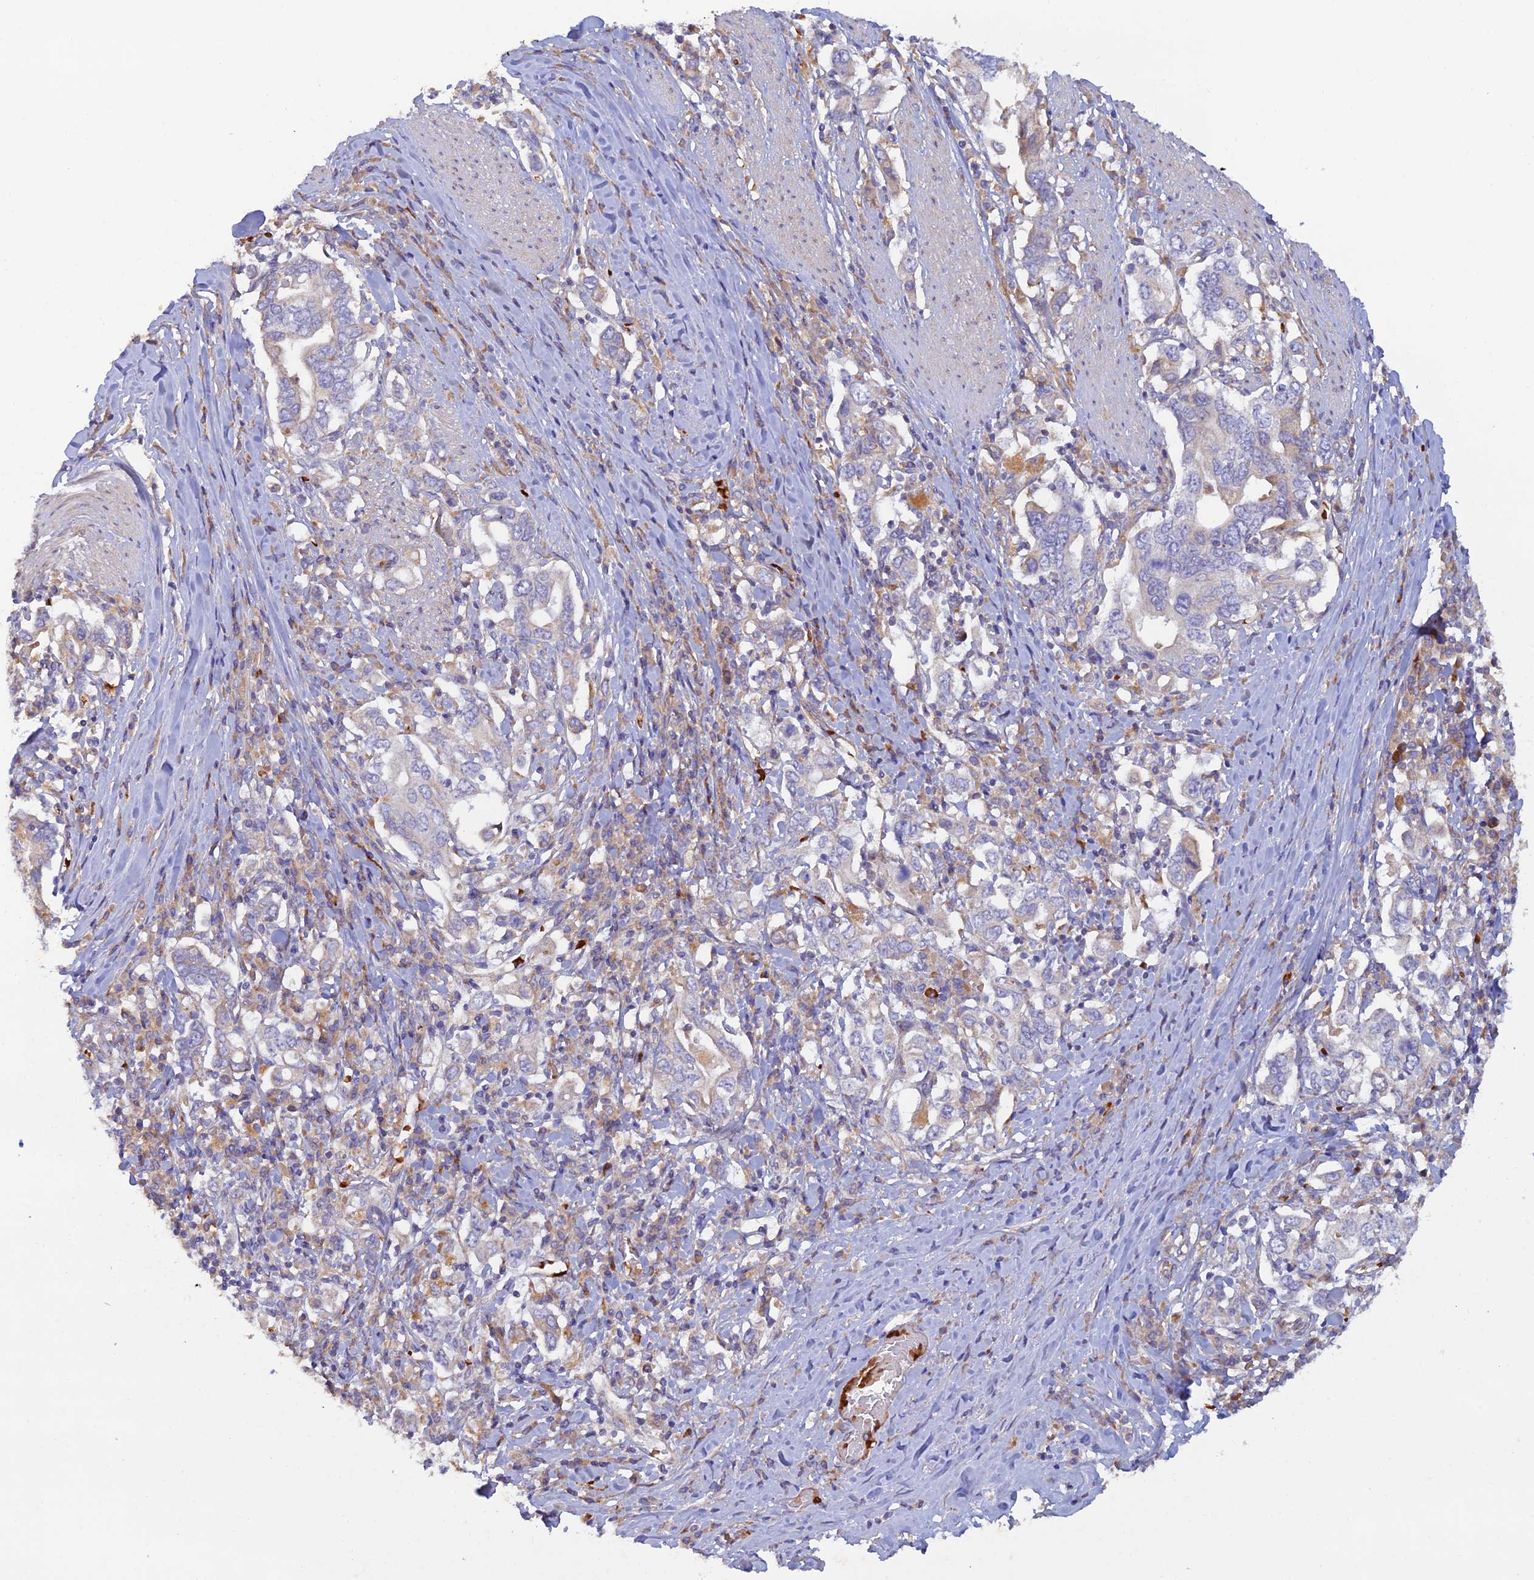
{"staining": {"intensity": "negative", "quantity": "none", "location": "none"}, "tissue": "stomach cancer", "cell_type": "Tumor cells", "image_type": "cancer", "snomed": [{"axis": "morphology", "description": "Adenocarcinoma, NOS"}, {"axis": "topography", "description": "Stomach, upper"}, {"axis": "topography", "description": "Stomach"}], "caption": "Human stomach cancer (adenocarcinoma) stained for a protein using IHC demonstrates no staining in tumor cells.", "gene": "GMCL1", "patient": {"sex": "male", "age": 62}}